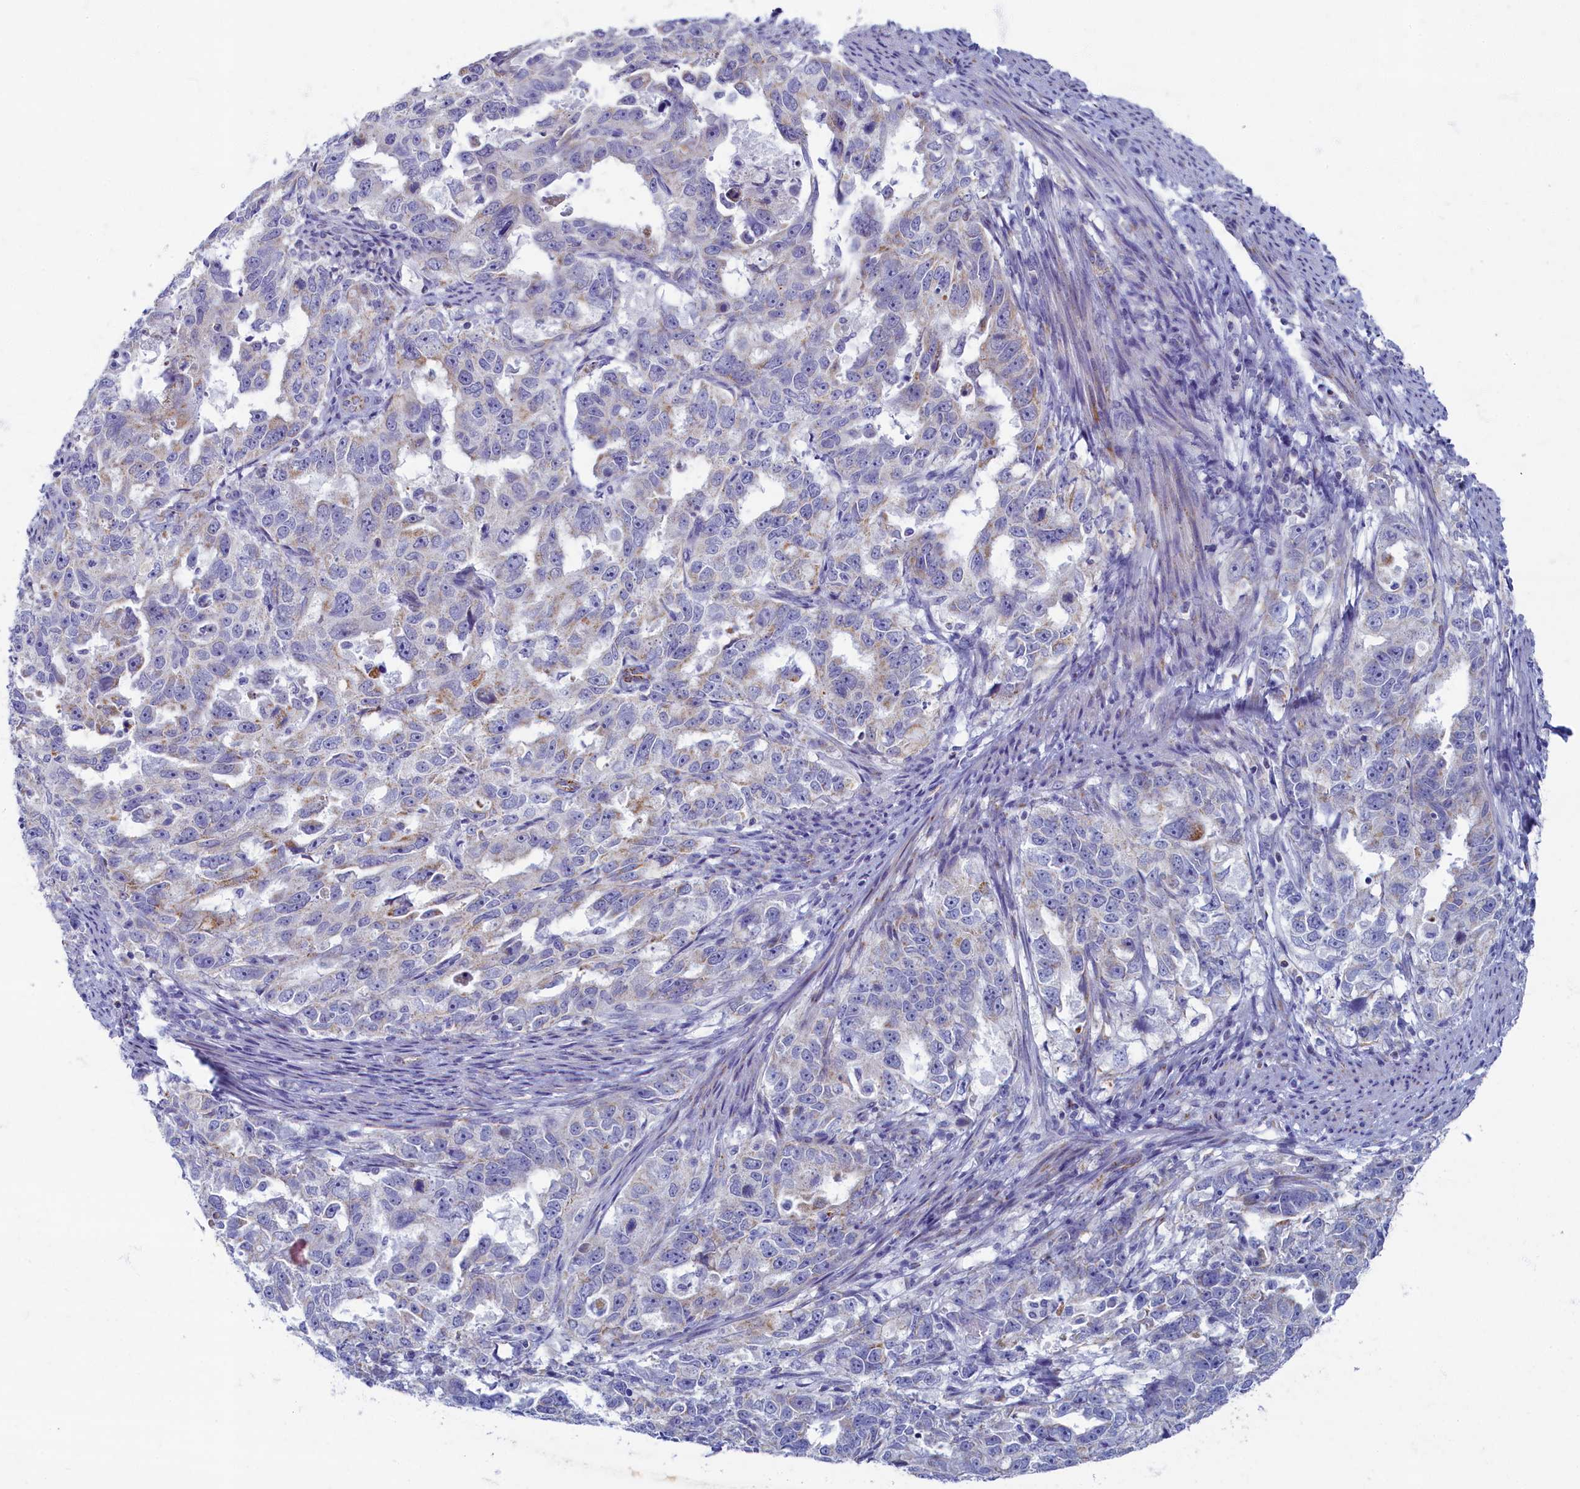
{"staining": {"intensity": "moderate", "quantity": "<25%", "location": "cytoplasmic/membranous"}, "tissue": "endometrial cancer", "cell_type": "Tumor cells", "image_type": "cancer", "snomed": [{"axis": "morphology", "description": "Adenocarcinoma, NOS"}, {"axis": "topography", "description": "Endometrium"}], "caption": "Moderate cytoplasmic/membranous protein staining is present in about <25% of tumor cells in endometrial adenocarcinoma.", "gene": "OCIAD2", "patient": {"sex": "female", "age": 65}}